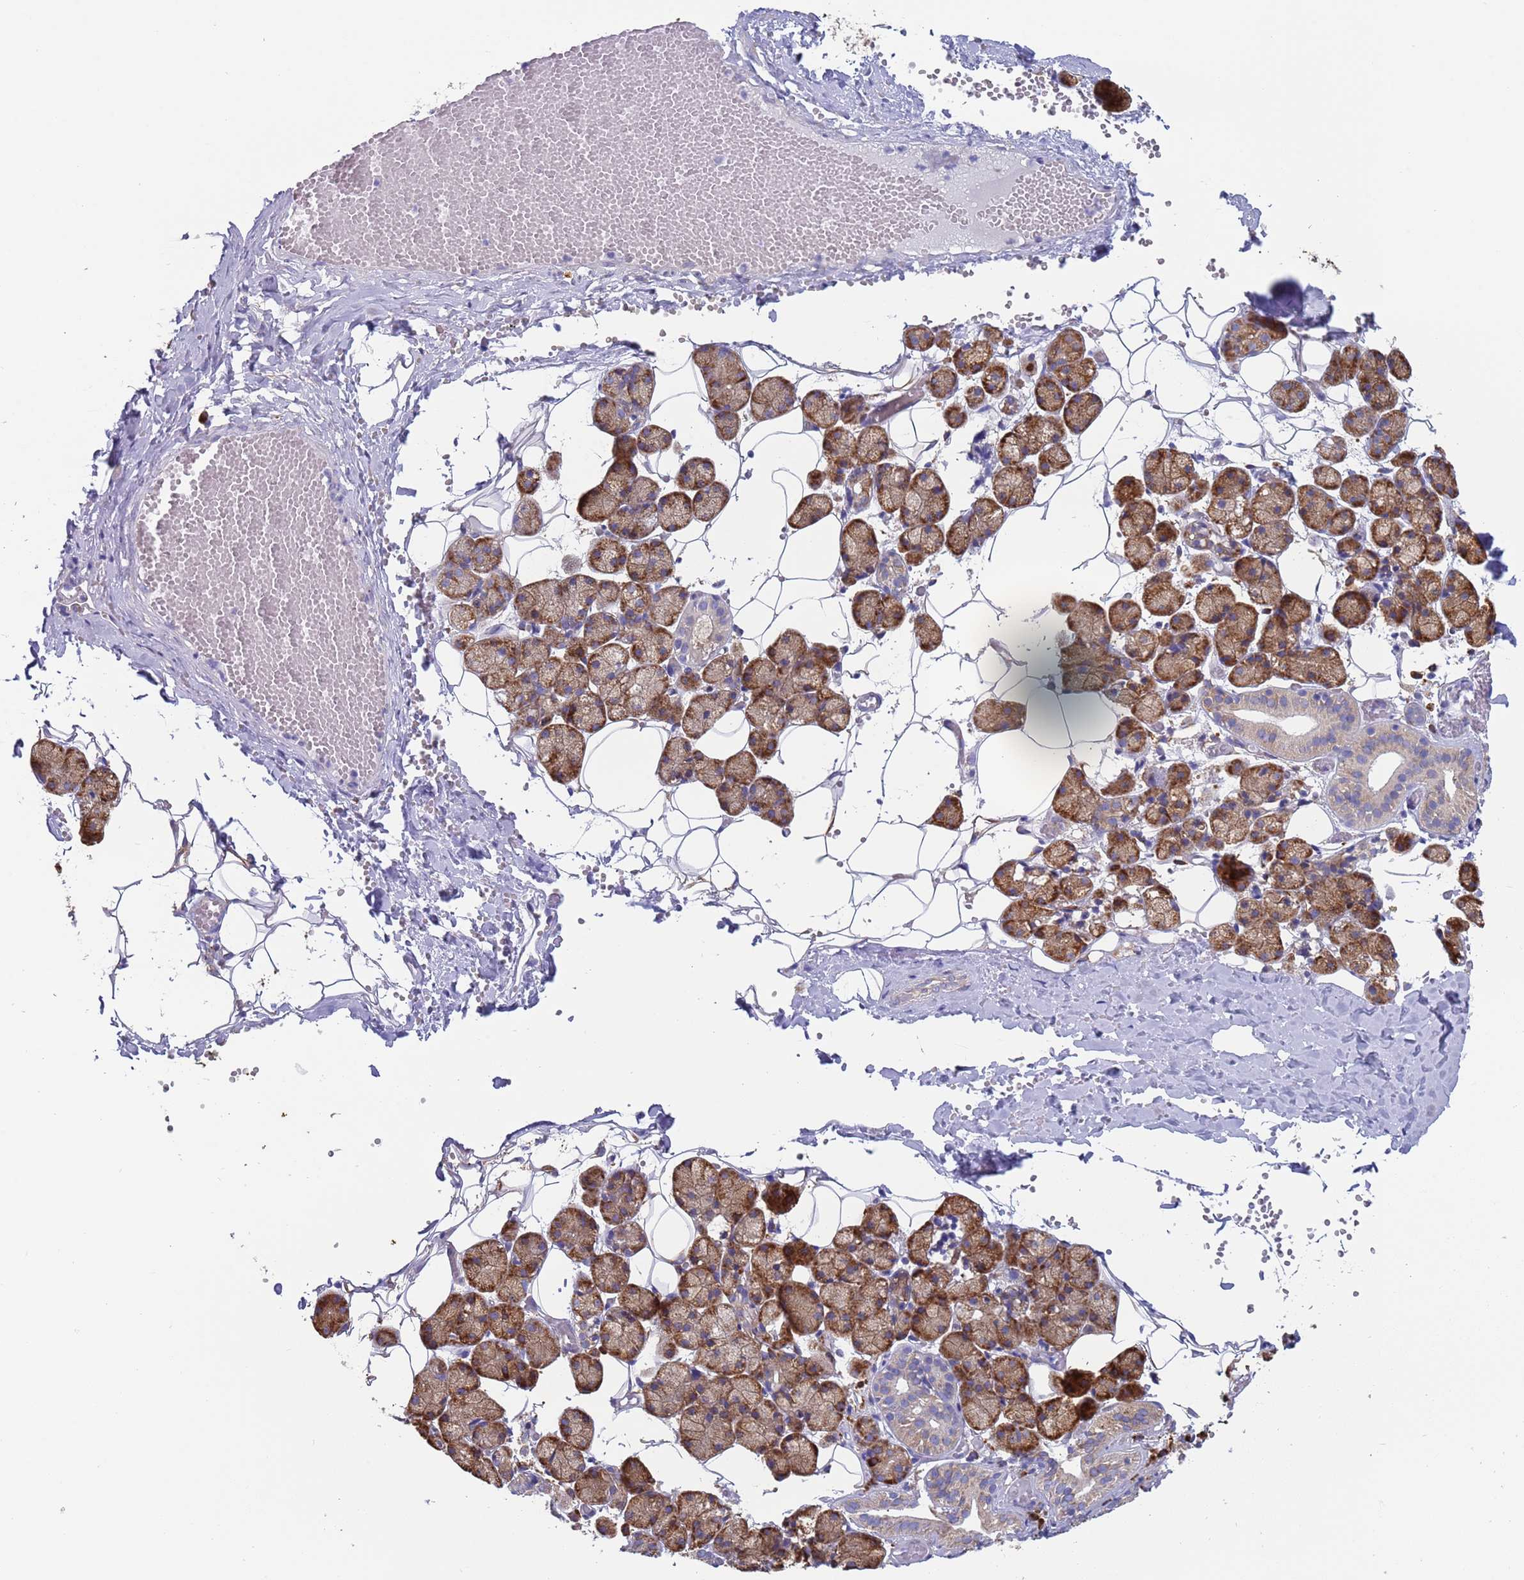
{"staining": {"intensity": "strong", "quantity": "25%-75%", "location": "cytoplasmic/membranous"}, "tissue": "salivary gland", "cell_type": "Glandular cells", "image_type": "normal", "snomed": [{"axis": "morphology", "description": "Normal tissue, NOS"}, {"axis": "topography", "description": "Salivary gland"}], "caption": "DAB (3,3'-diaminobenzidine) immunohistochemical staining of benign salivary gland reveals strong cytoplasmic/membranous protein staining in about 25%-75% of glandular cells.", "gene": "ENSG00000286098", "patient": {"sex": "female", "age": 33}}